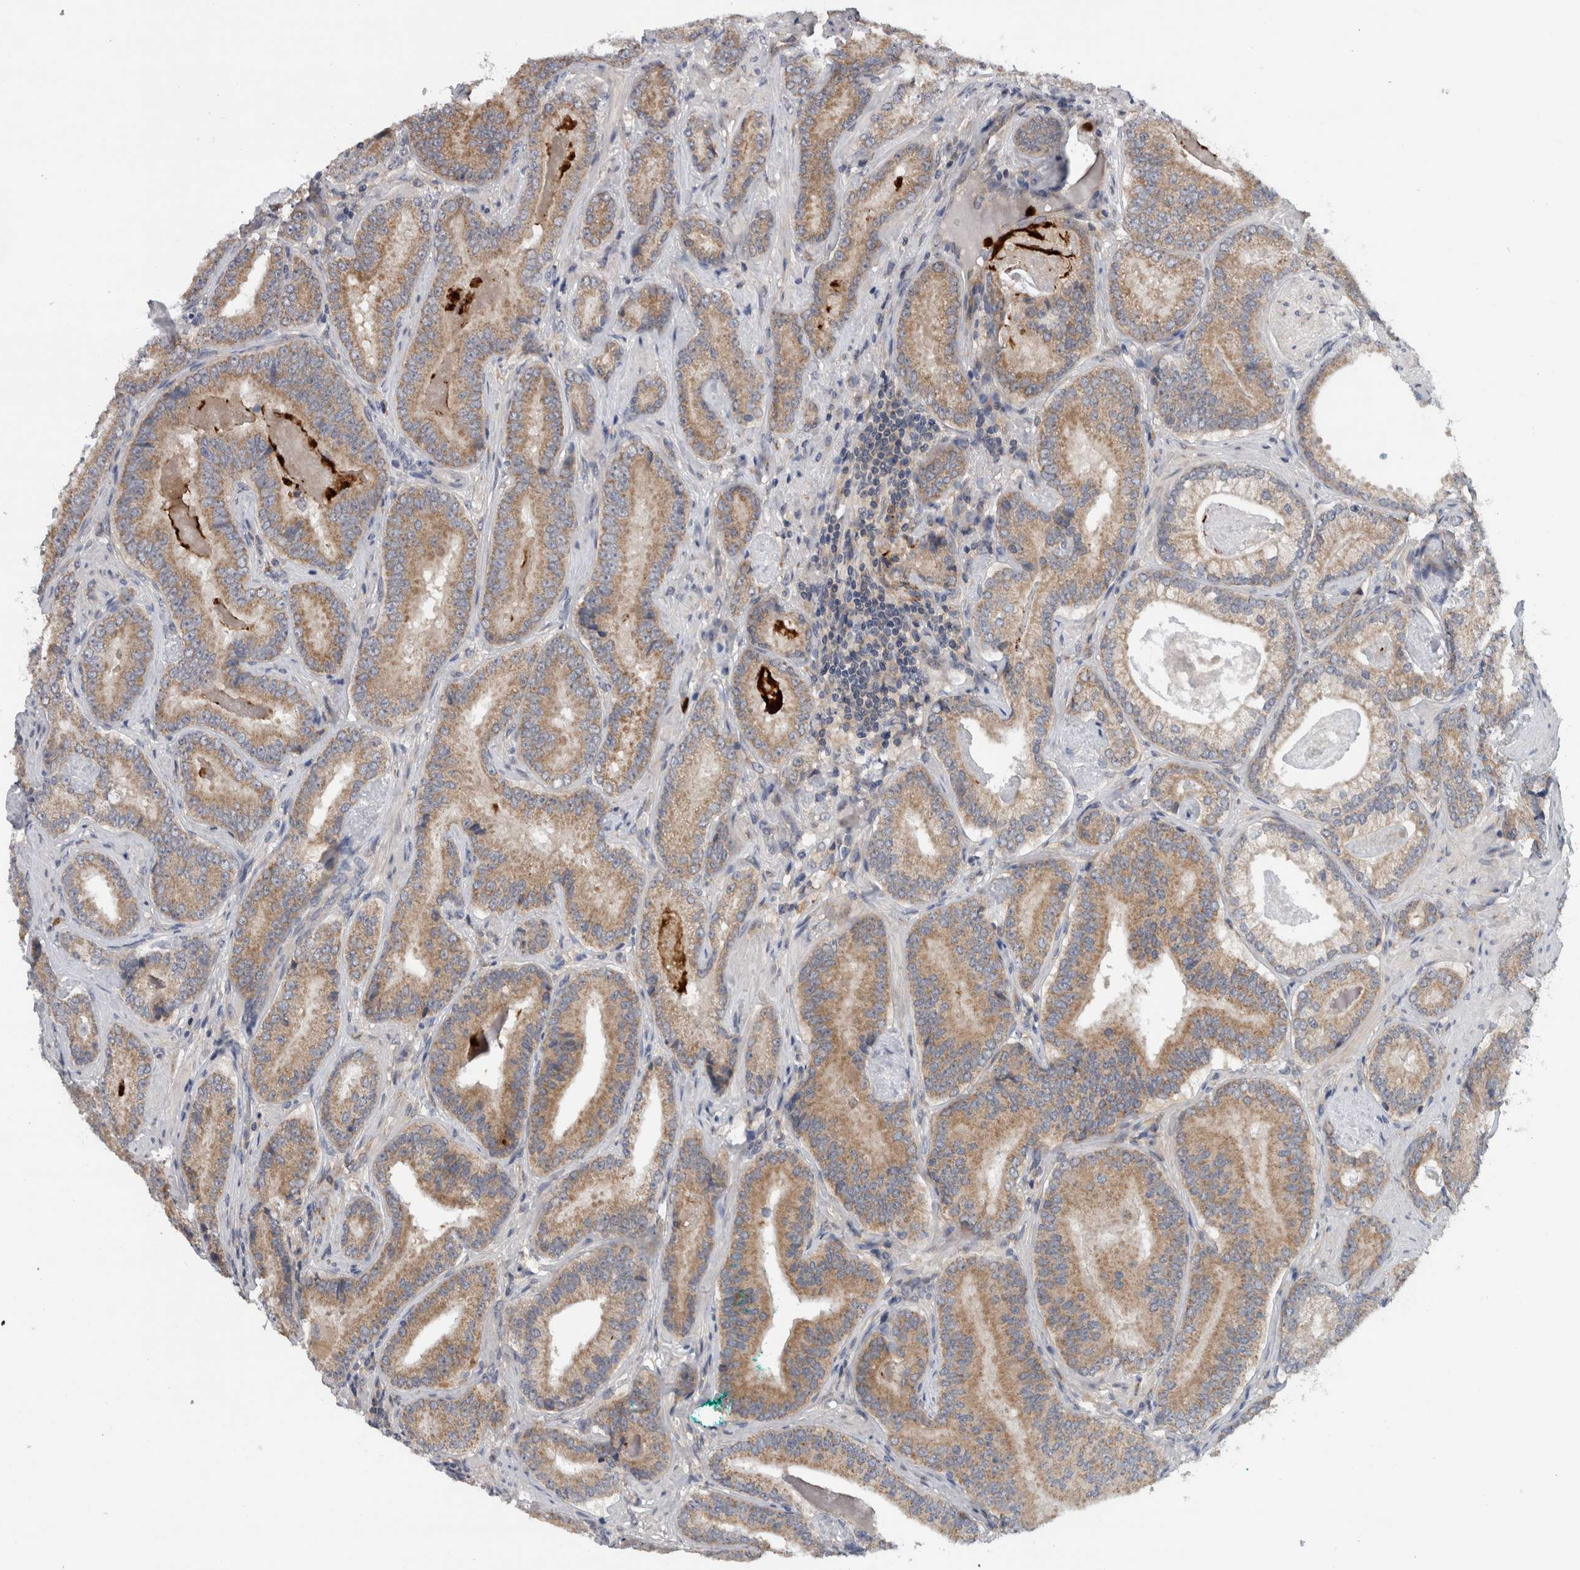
{"staining": {"intensity": "moderate", "quantity": ">75%", "location": "cytoplasmic/membranous"}, "tissue": "prostate cancer", "cell_type": "Tumor cells", "image_type": "cancer", "snomed": [{"axis": "morphology", "description": "Adenocarcinoma, Low grade"}, {"axis": "topography", "description": "Prostate"}], "caption": "High-magnification brightfield microscopy of prostate cancer stained with DAB (3,3'-diaminobenzidine) (brown) and counterstained with hematoxylin (blue). tumor cells exhibit moderate cytoplasmic/membranous expression is present in approximately>75% of cells. The staining is performed using DAB brown chromogen to label protein expression. The nuclei are counter-stained blue using hematoxylin.", "gene": "PDCD2", "patient": {"sex": "male", "age": 51}}